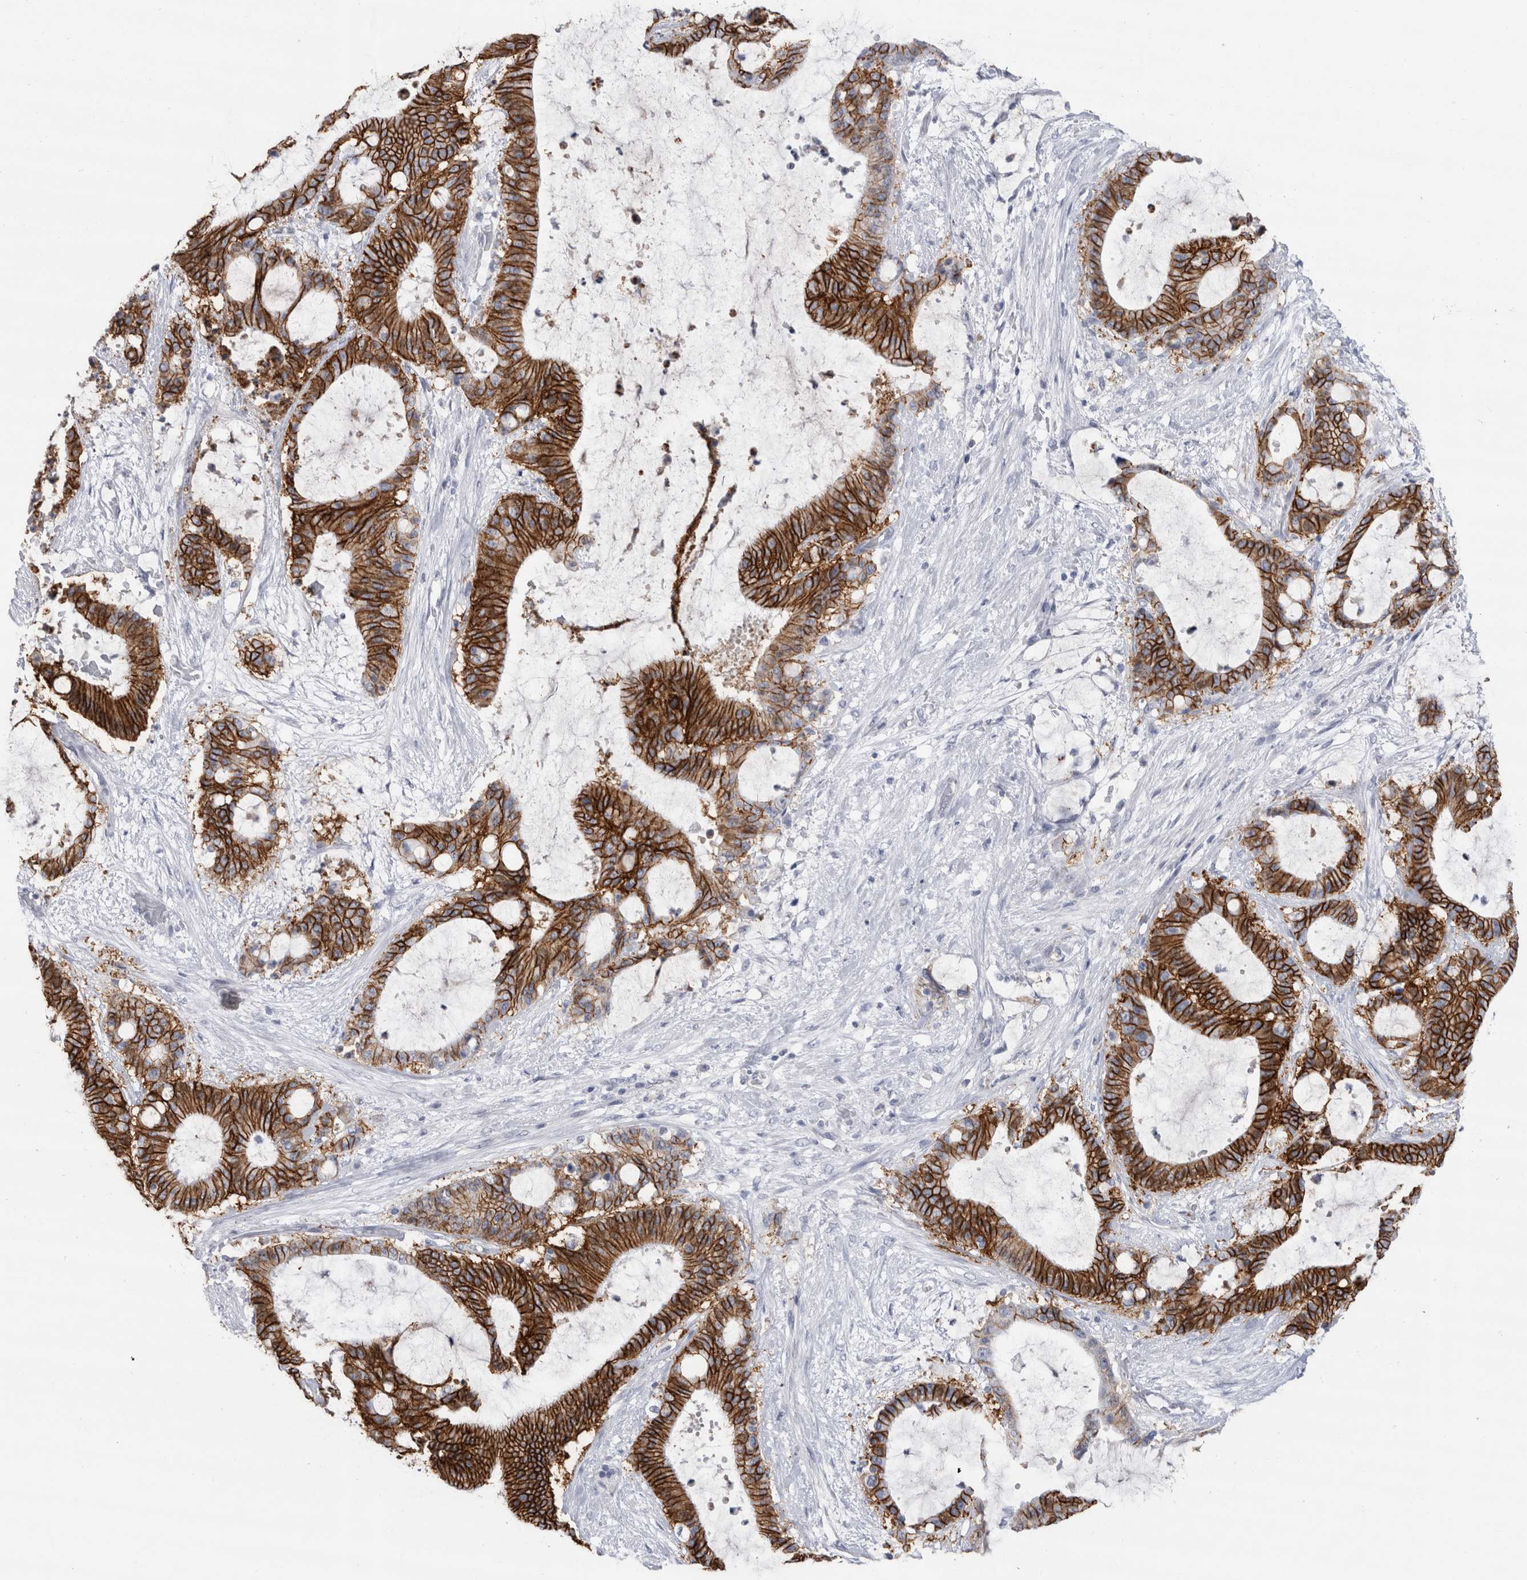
{"staining": {"intensity": "strong", "quantity": ">75%", "location": "cytoplasmic/membranous"}, "tissue": "liver cancer", "cell_type": "Tumor cells", "image_type": "cancer", "snomed": [{"axis": "morphology", "description": "Cholangiocarcinoma"}, {"axis": "topography", "description": "Liver"}], "caption": "Immunohistochemistry (IHC) of liver cancer (cholangiocarcinoma) displays high levels of strong cytoplasmic/membranous staining in approximately >75% of tumor cells. (brown staining indicates protein expression, while blue staining denotes nuclei).", "gene": "CDH17", "patient": {"sex": "female", "age": 73}}